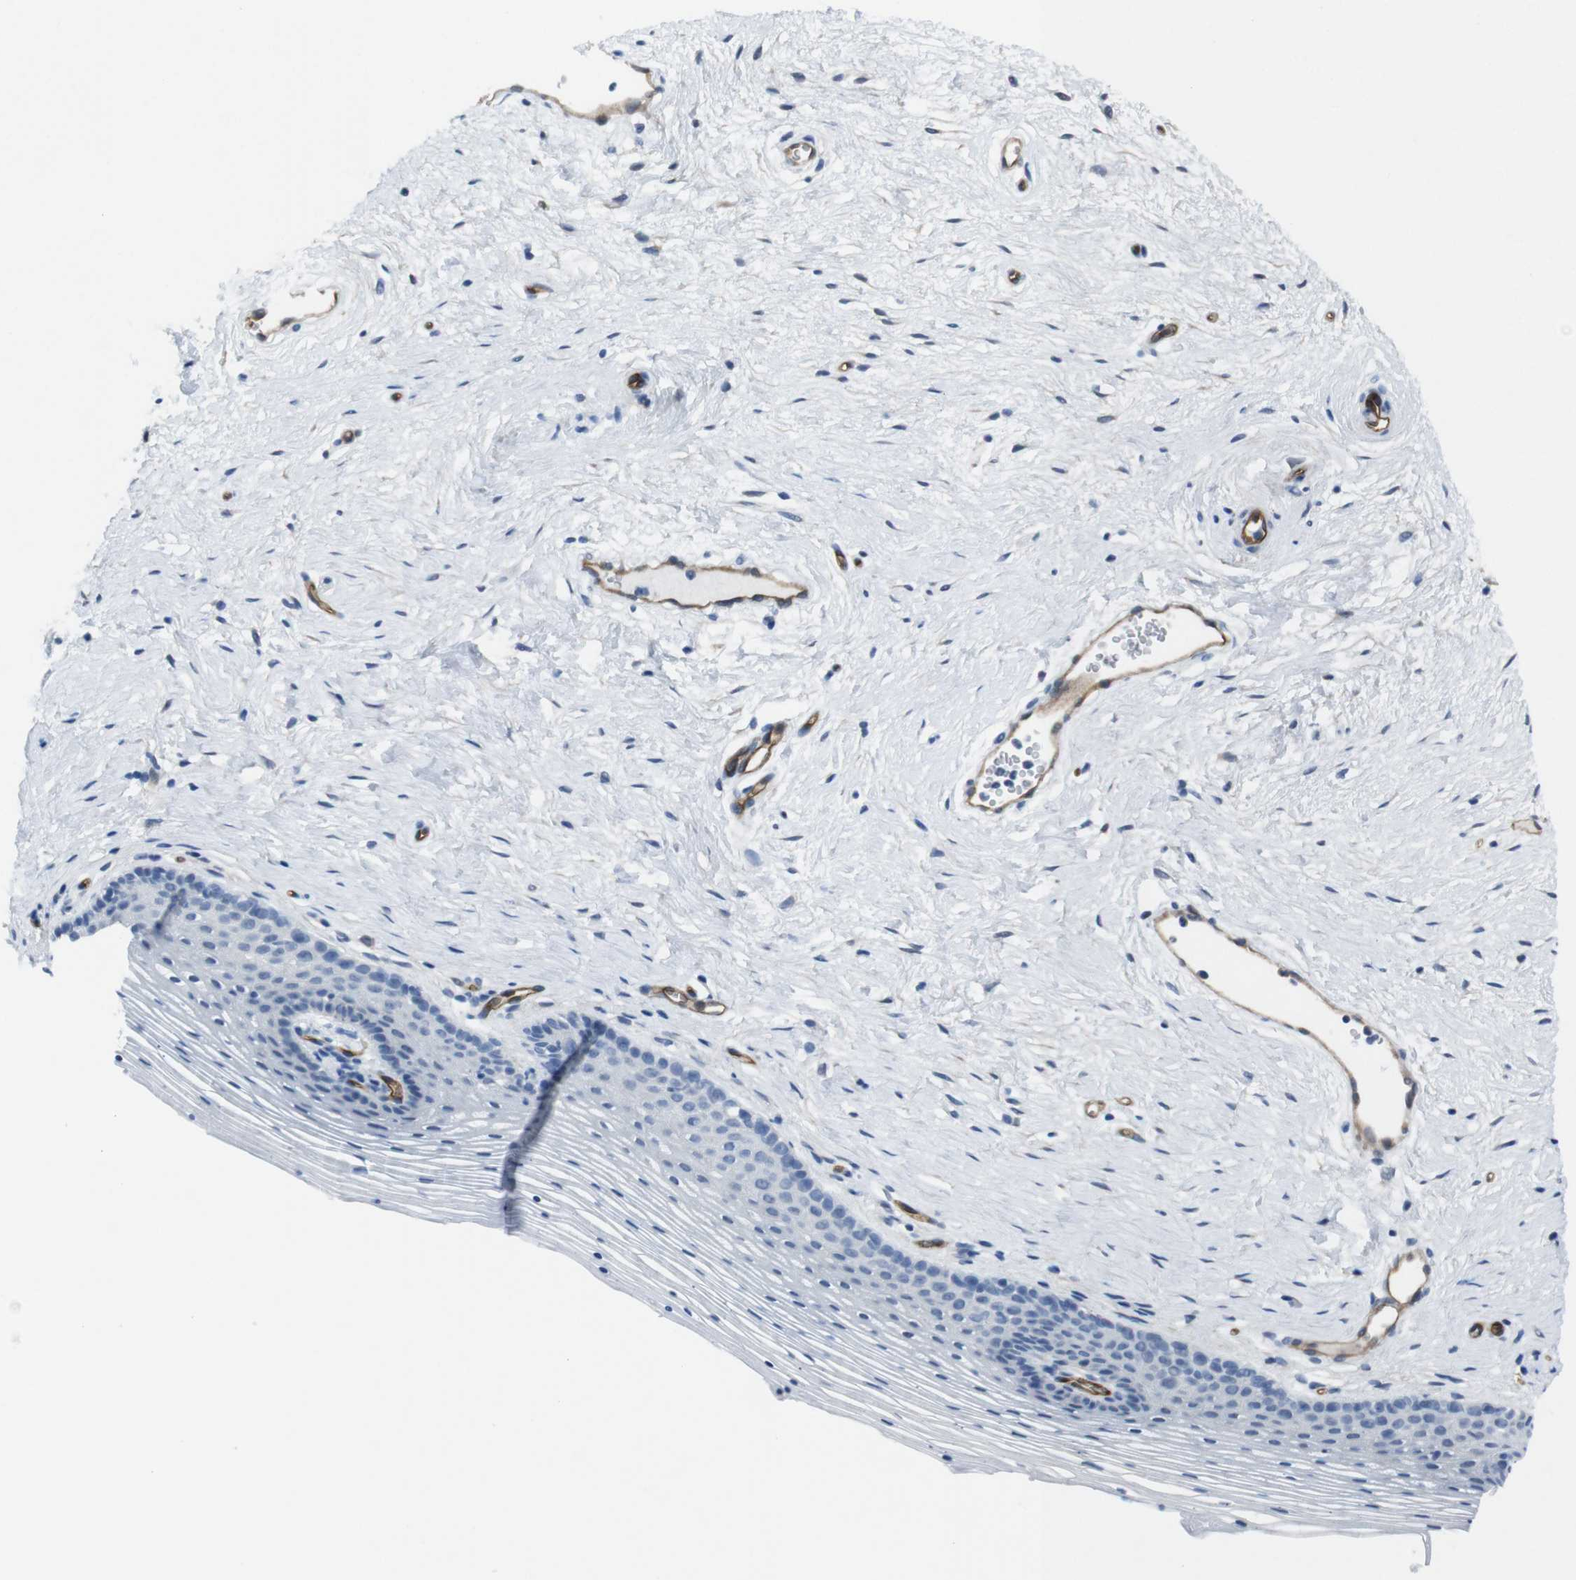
{"staining": {"intensity": "negative", "quantity": "none", "location": "none"}, "tissue": "vagina", "cell_type": "Squamous epithelial cells", "image_type": "normal", "snomed": [{"axis": "morphology", "description": "Normal tissue, NOS"}, {"axis": "topography", "description": "Vagina"}], "caption": "High power microscopy micrograph of an immunohistochemistry image of unremarkable vagina, revealing no significant positivity in squamous epithelial cells.", "gene": "HSPA12B", "patient": {"sex": "female", "age": 32}}